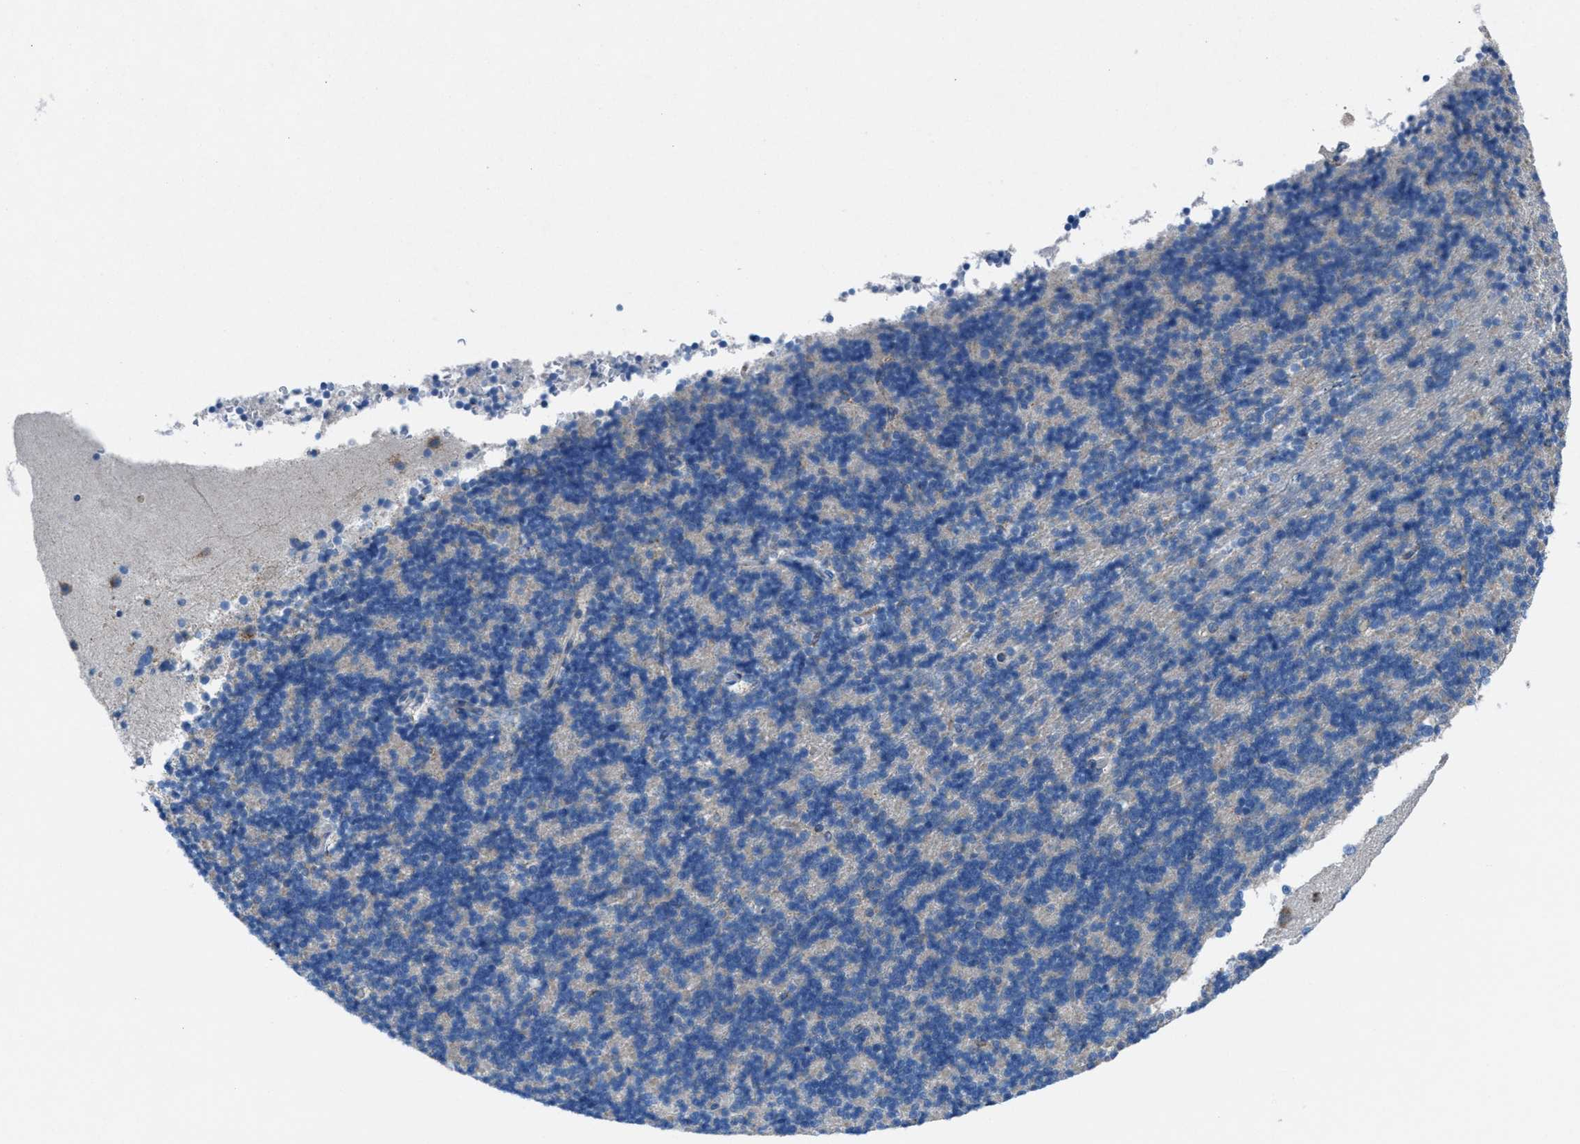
{"staining": {"intensity": "negative", "quantity": "none", "location": "none"}, "tissue": "cerebellum", "cell_type": "Cells in granular layer", "image_type": "normal", "snomed": [{"axis": "morphology", "description": "Normal tissue, NOS"}, {"axis": "topography", "description": "Cerebellum"}], "caption": "Immunohistochemical staining of unremarkable cerebellum displays no significant expression in cells in granular layer.", "gene": "CD1B", "patient": {"sex": "female", "age": 19}}